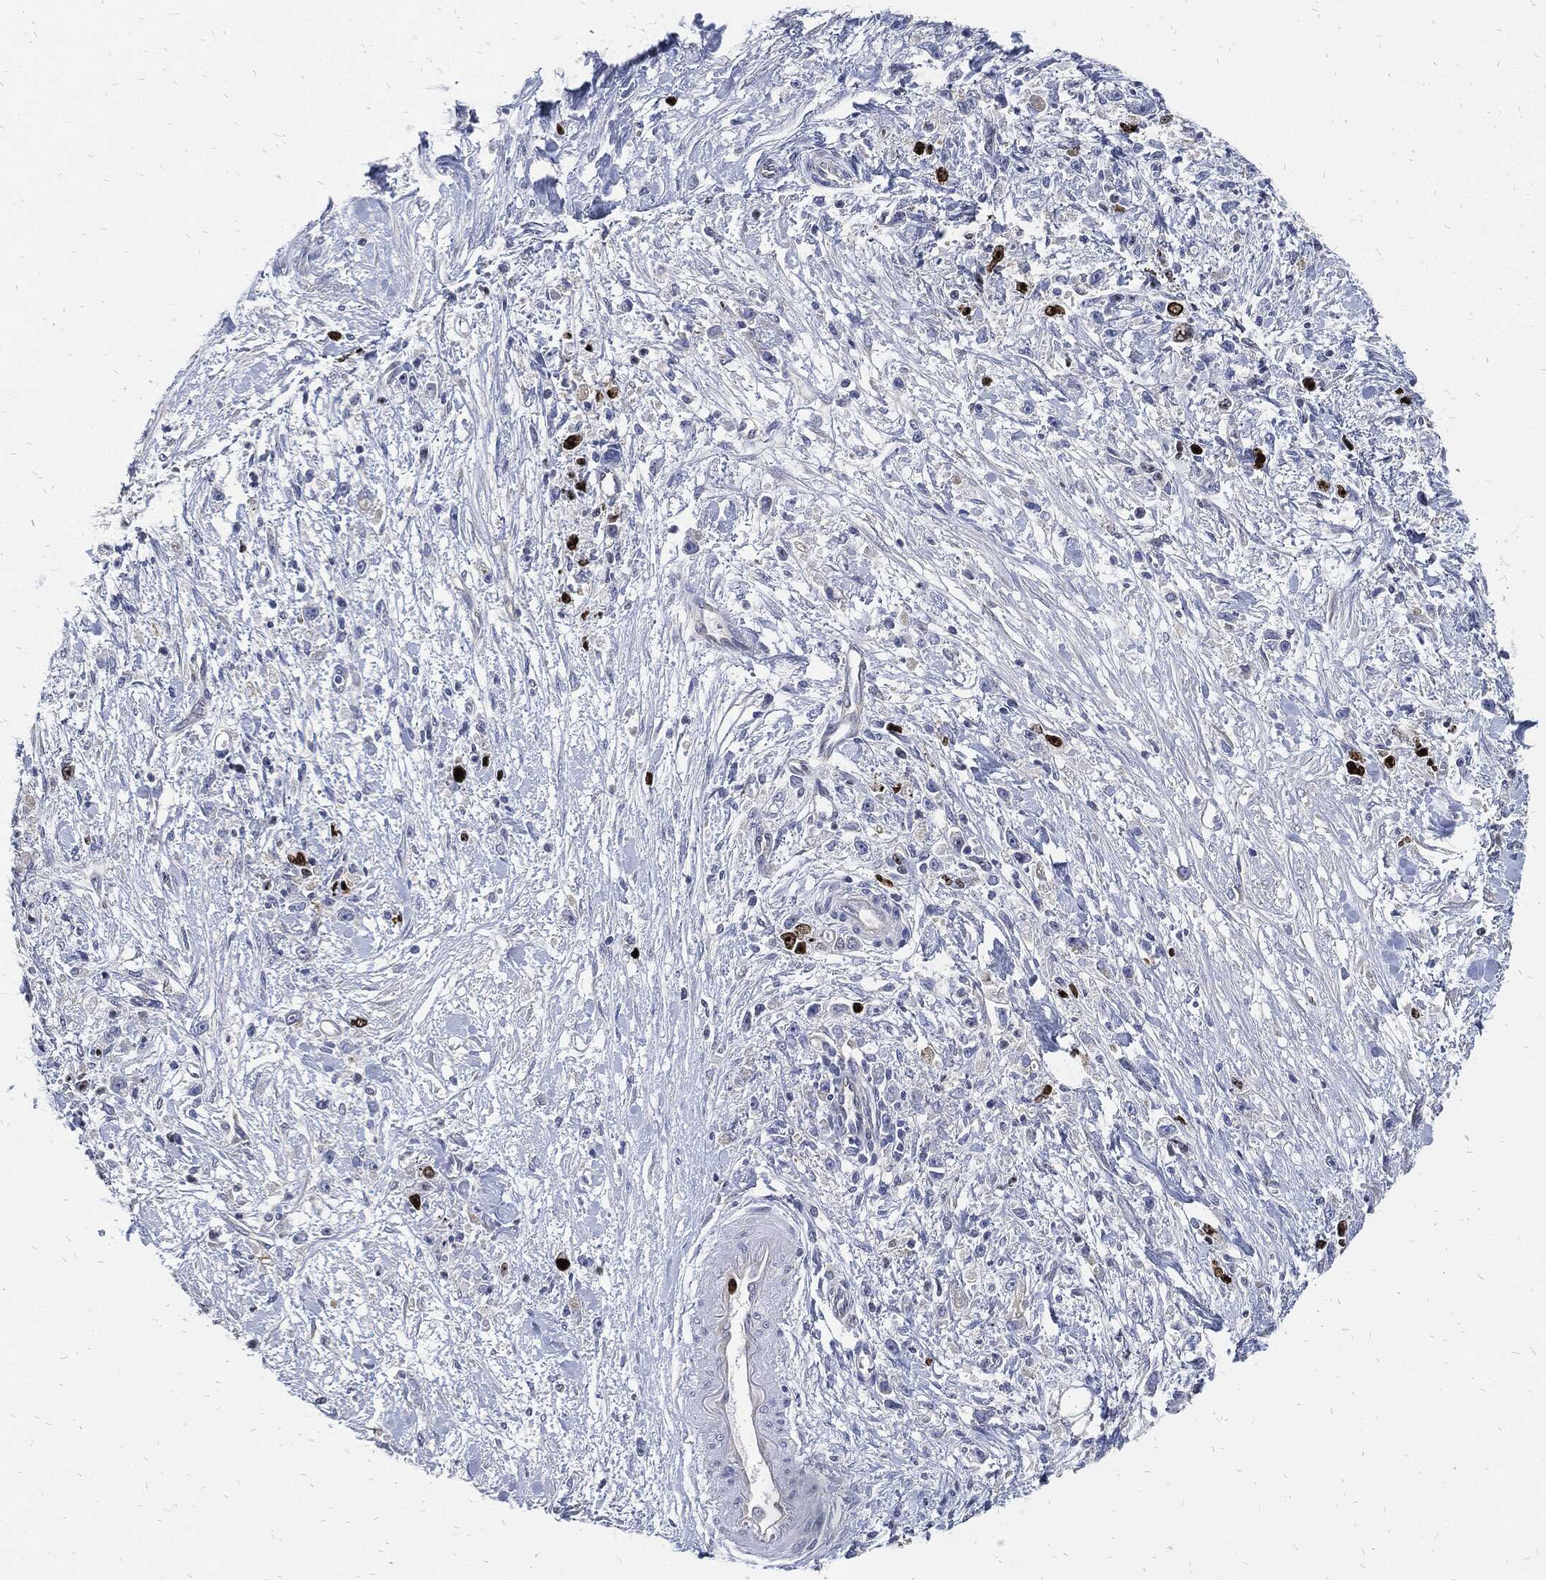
{"staining": {"intensity": "strong", "quantity": "<25%", "location": "nuclear"}, "tissue": "stomach cancer", "cell_type": "Tumor cells", "image_type": "cancer", "snomed": [{"axis": "morphology", "description": "Adenocarcinoma, NOS"}, {"axis": "topography", "description": "Stomach"}], "caption": "Stomach cancer stained with a protein marker shows strong staining in tumor cells.", "gene": "MKI67", "patient": {"sex": "female", "age": 59}}